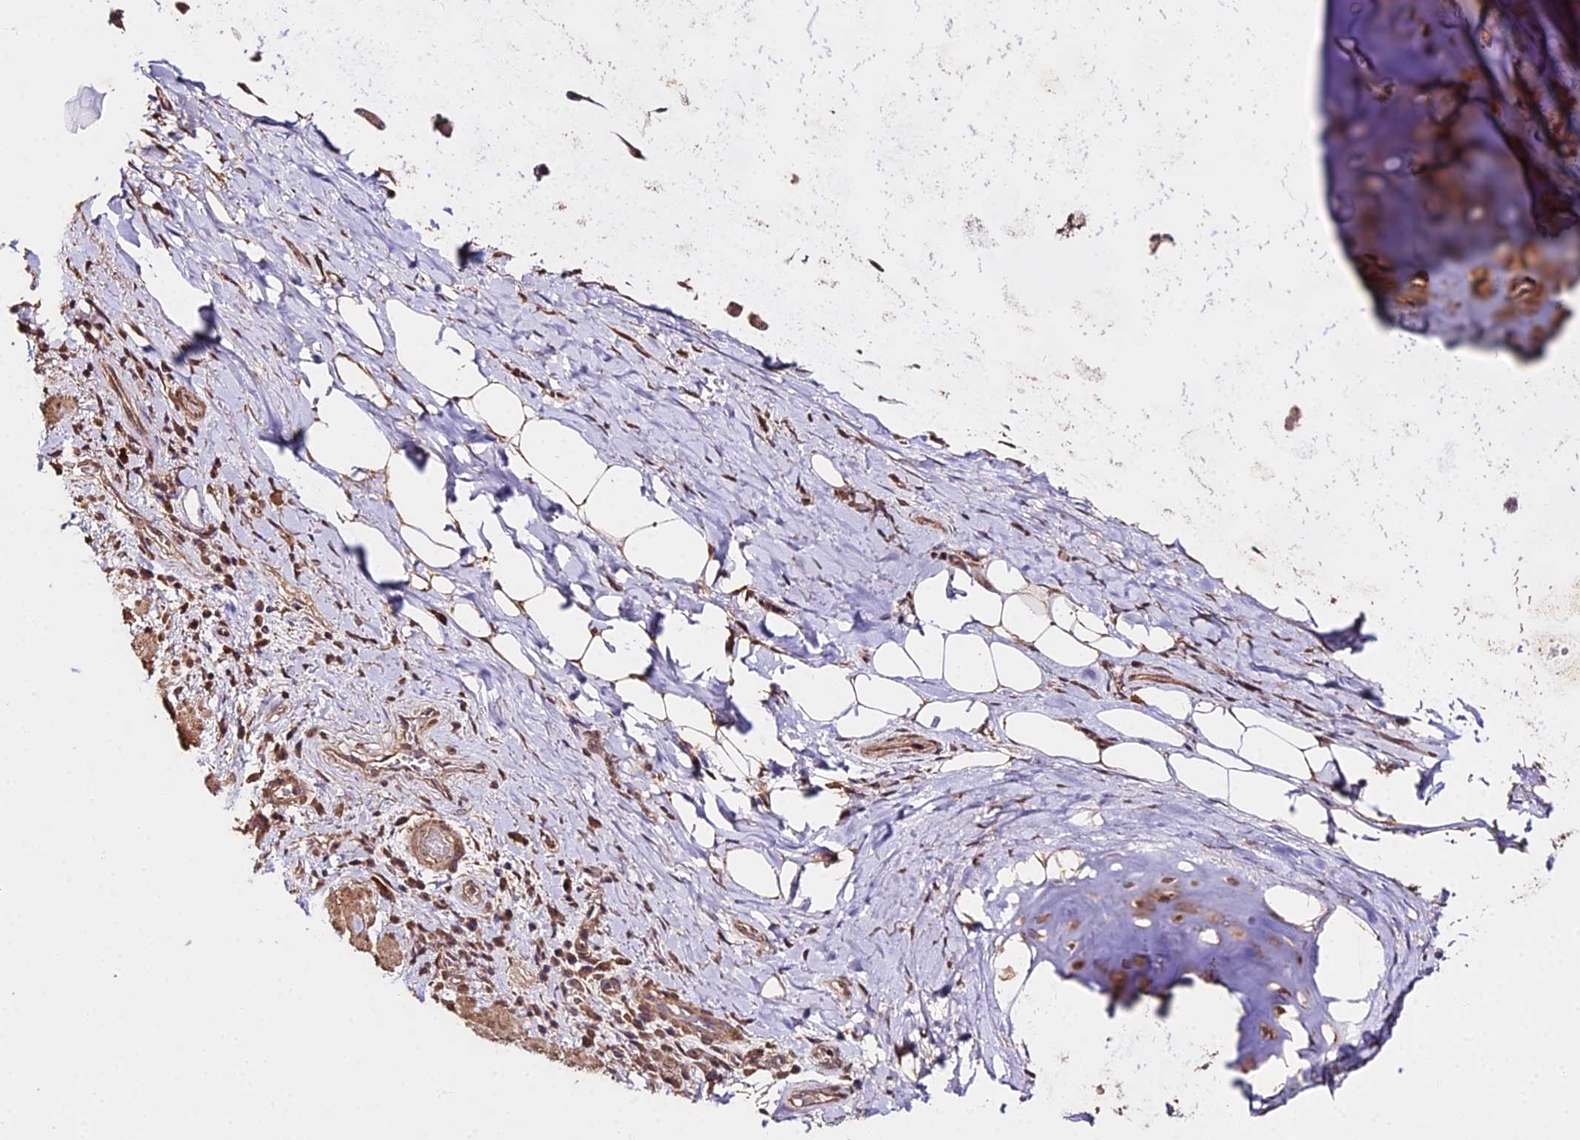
{"staining": {"intensity": "weak", "quantity": "<25%", "location": "cytoplasmic/membranous"}, "tissue": "adipose tissue", "cell_type": "Adipocytes", "image_type": "normal", "snomed": [{"axis": "morphology", "description": "Normal tissue, NOS"}, {"axis": "morphology", "description": "Squamous cell carcinoma, NOS"}, {"axis": "topography", "description": "Bronchus"}, {"axis": "topography", "description": "Lung"}], "caption": "An image of human adipose tissue is negative for staining in adipocytes.", "gene": "METTL13", "patient": {"sex": "male", "age": 64}}